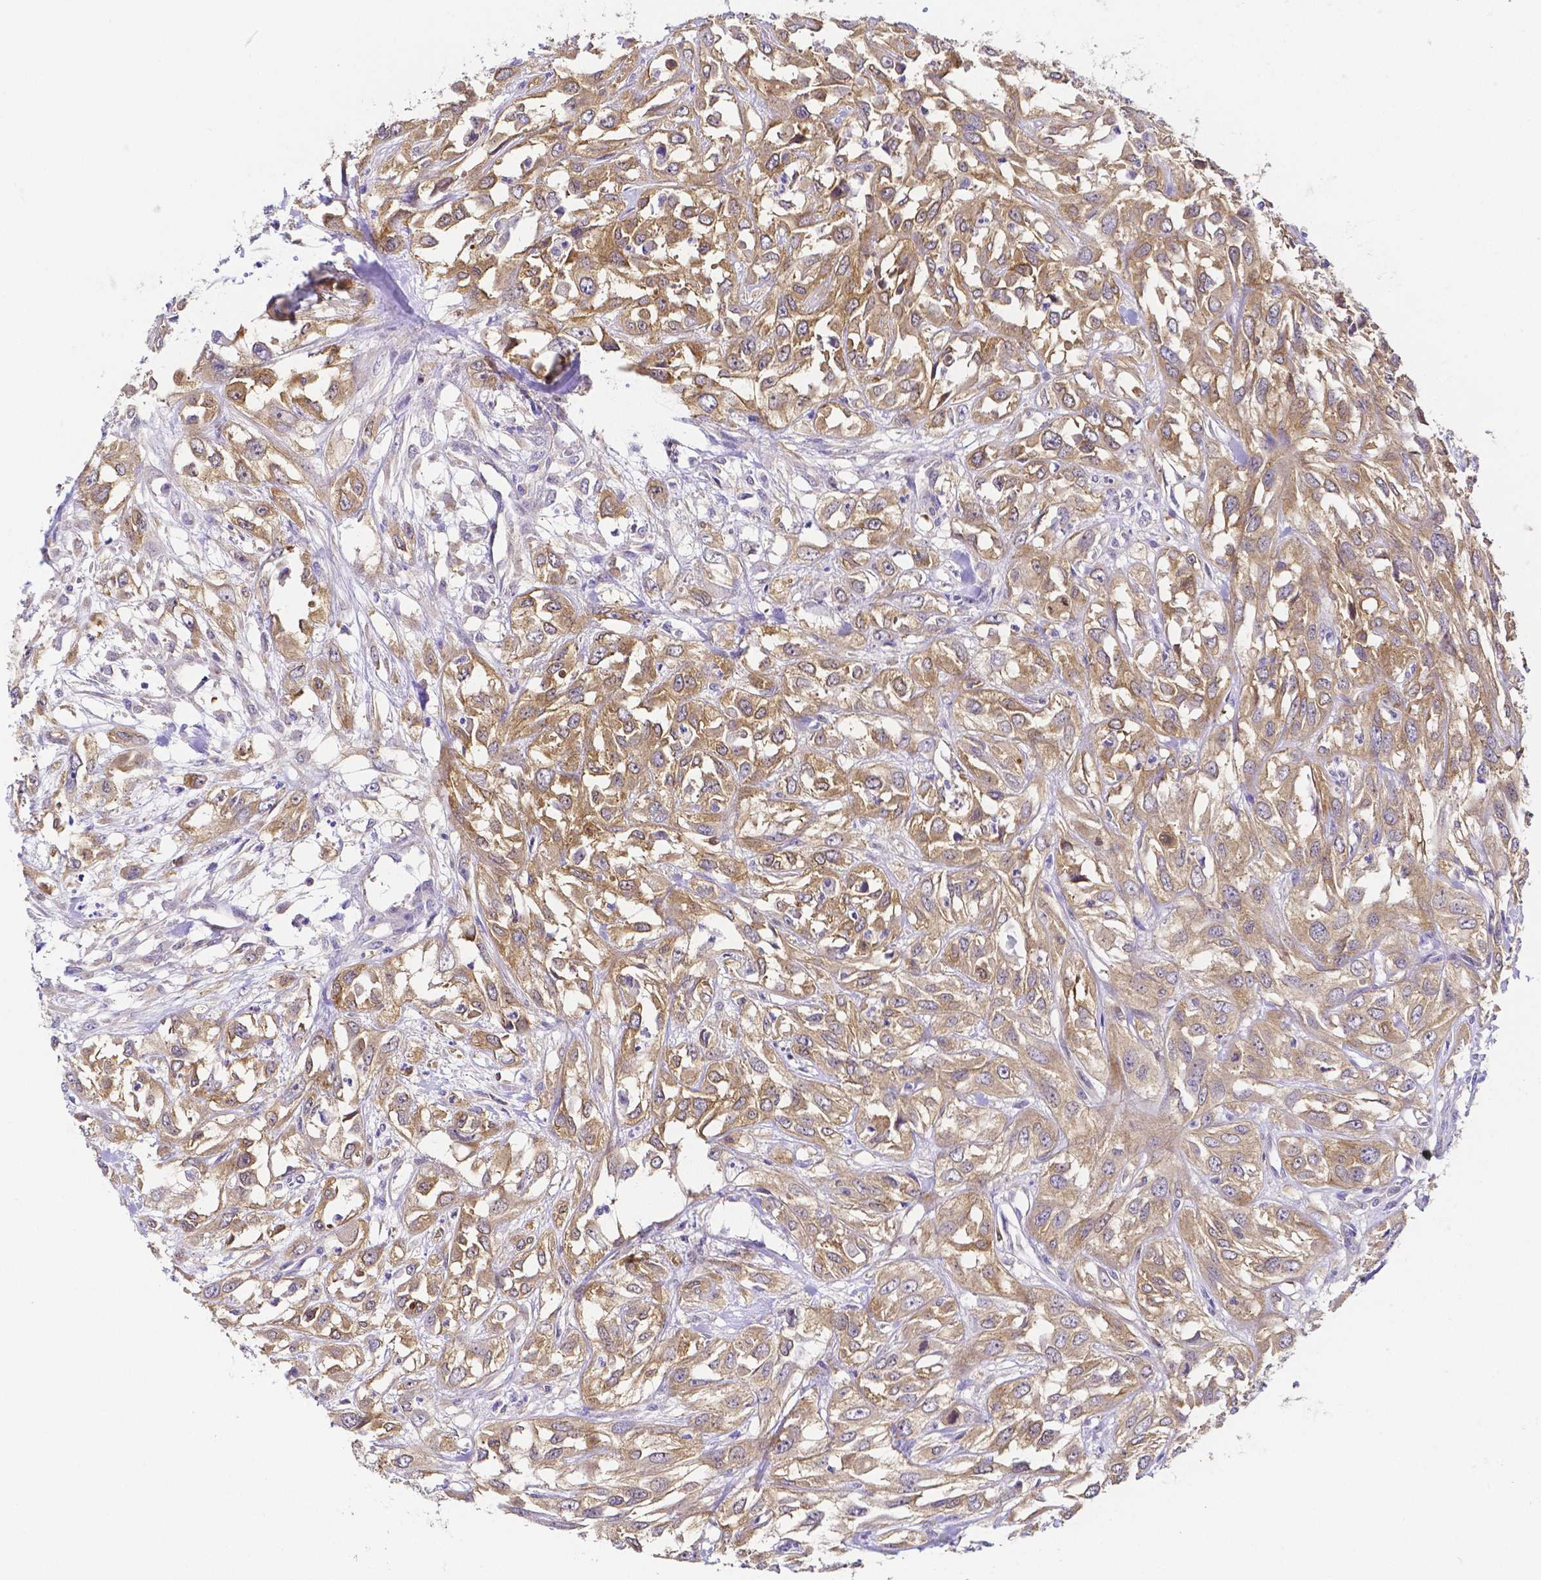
{"staining": {"intensity": "moderate", "quantity": ">75%", "location": "cytoplasmic/membranous"}, "tissue": "urothelial cancer", "cell_type": "Tumor cells", "image_type": "cancer", "snomed": [{"axis": "morphology", "description": "Urothelial carcinoma, High grade"}, {"axis": "topography", "description": "Urinary bladder"}], "caption": "Protein analysis of urothelial cancer tissue reveals moderate cytoplasmic/membranous expression in approximately >75% of tumor cells.", "gene": "PKP3", "patient": {"sex": "male", "age": 67}}